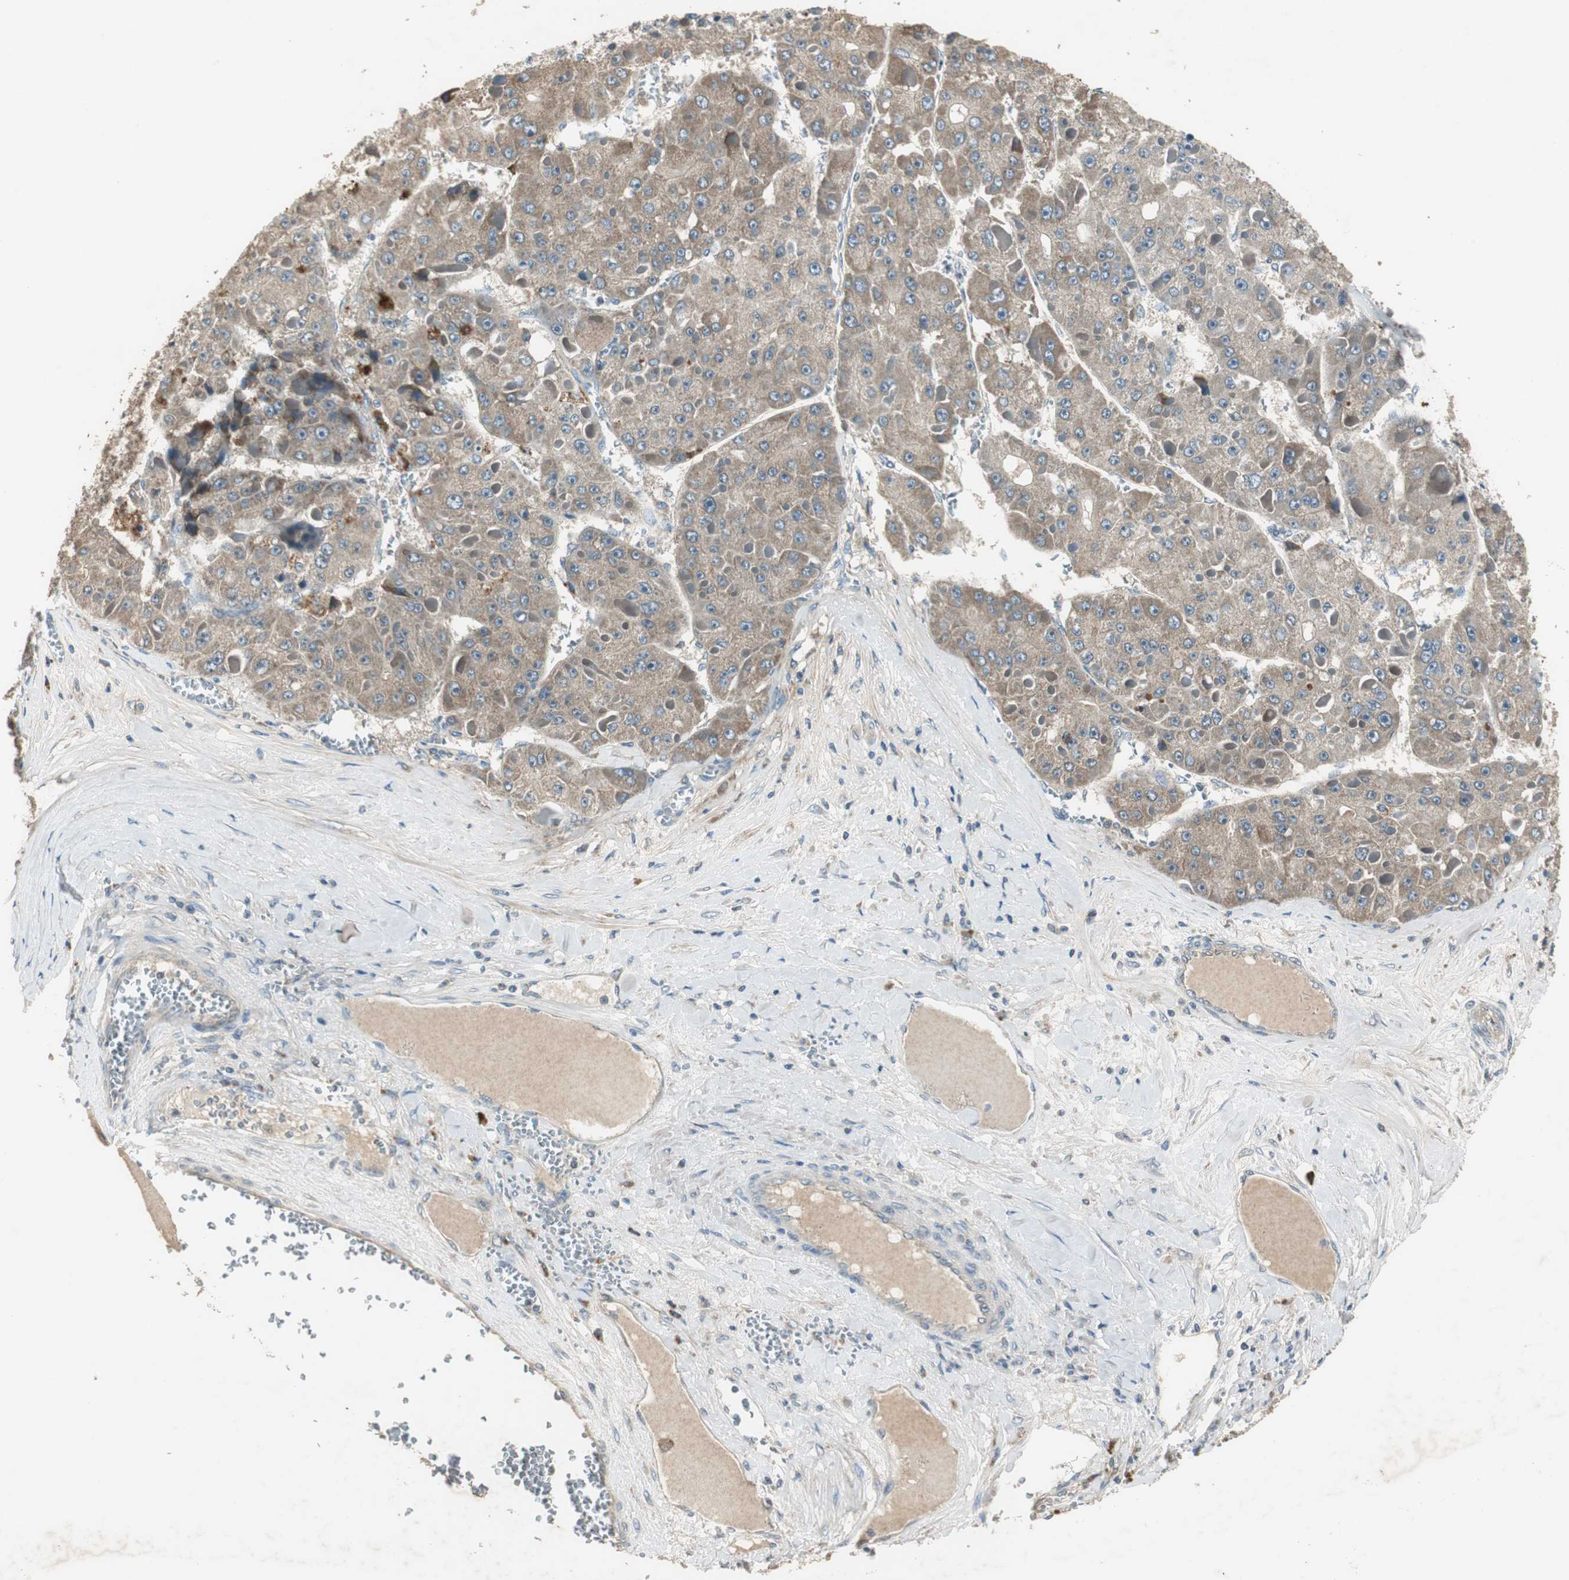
{"staining": {"intensity": "weak", "quantity": ">75%", "location": "cytoplasmic/membranous"}, "tissue": "liver cancer", "cell_type": "Tumor cells", "image_type": "cancer", "snomed": [{"axis": "morphology", "description": "Carcinoma, Hepatocellular, NOS"}, {"axis": "topography", "description": "Liver"}], "caption": "Immunohistochemistry of liver cancer reveals low levels of weak cytoplasmic/membranous staining in approximately >75% of tumor cells.", "gene": "MSTO1", "patient": {"sex": "female", "age": 73}}